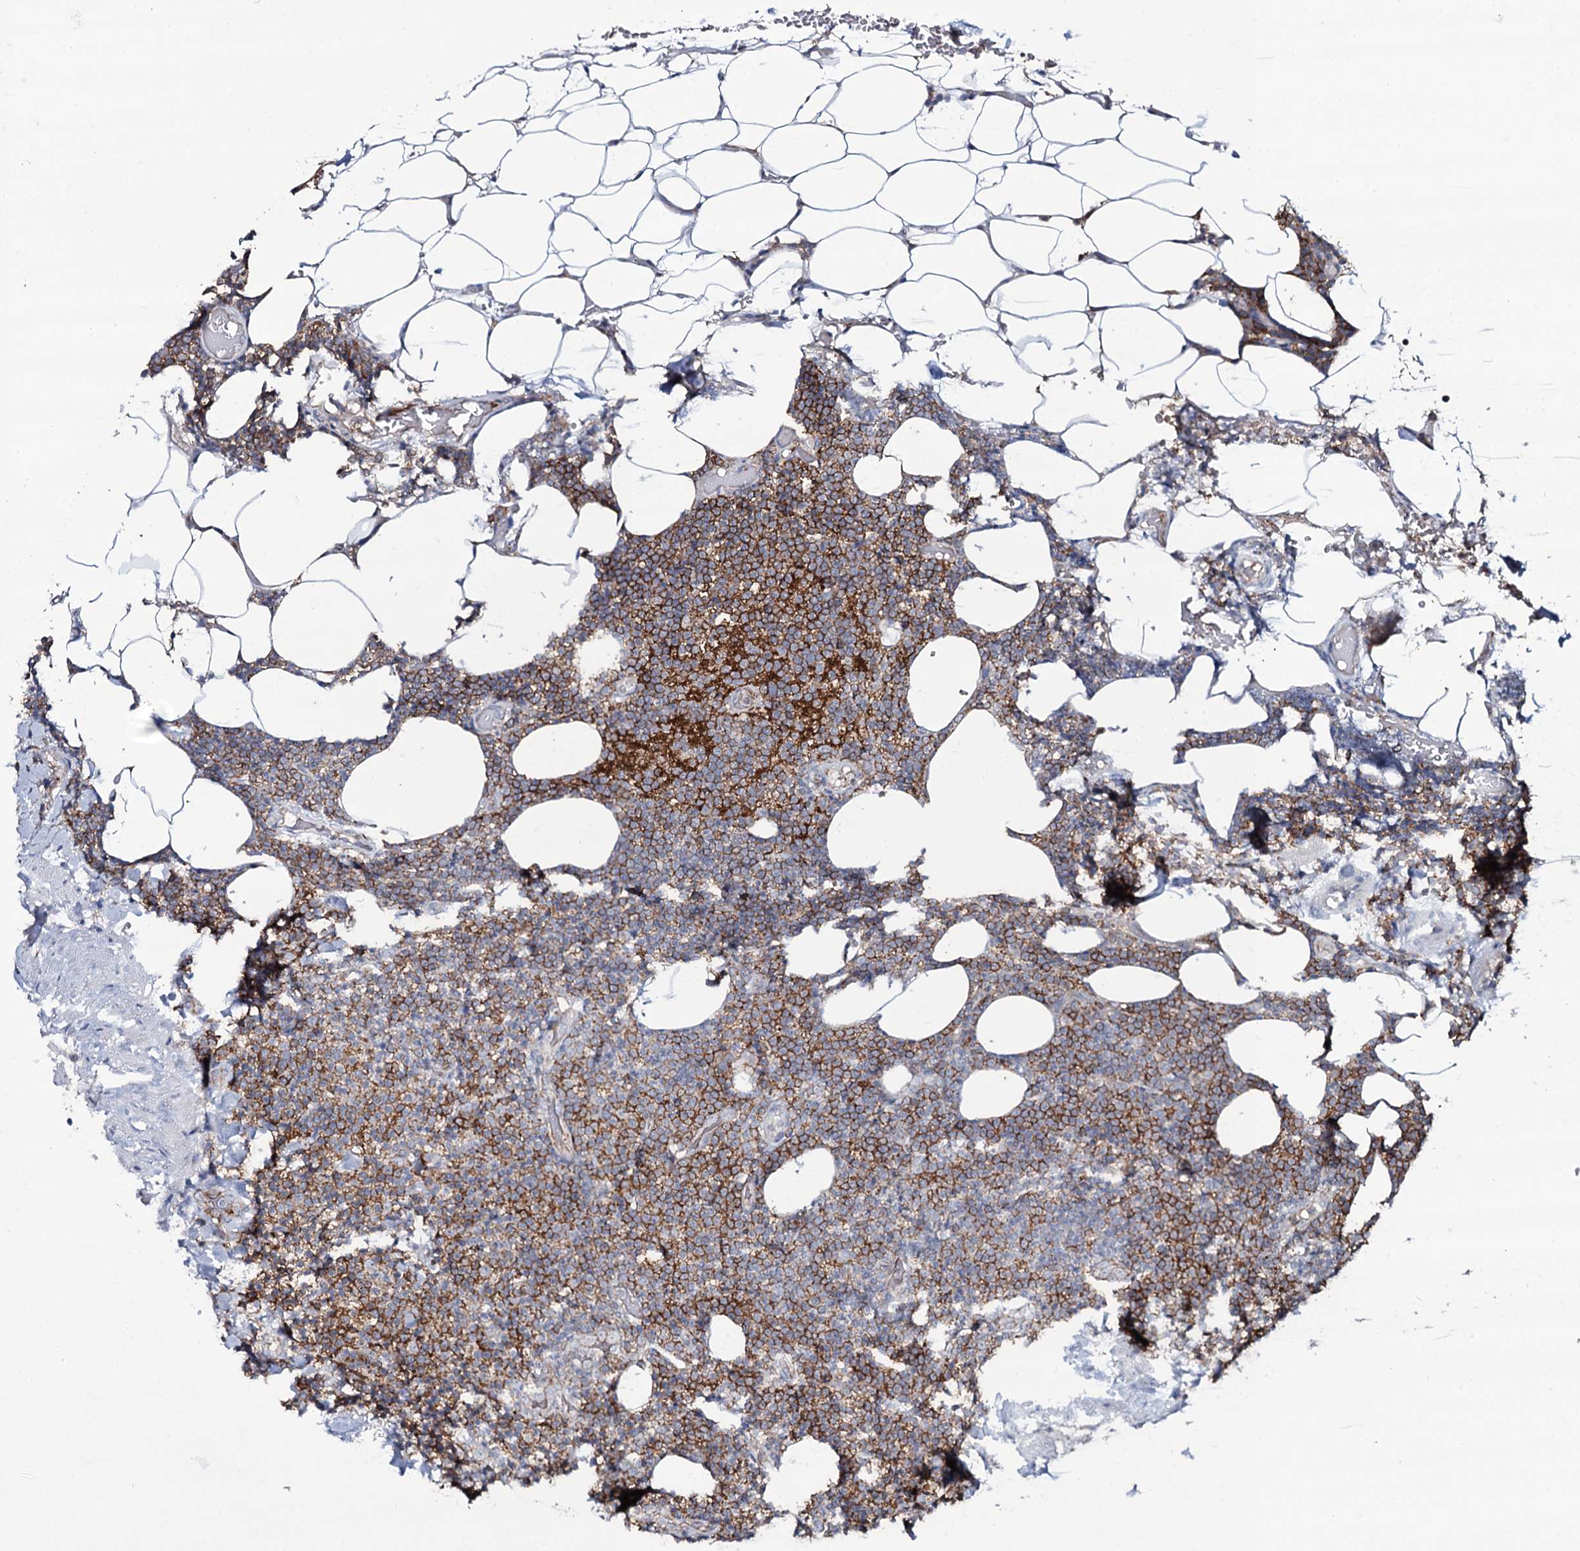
{"staining": {"intensity": "moderate", "quantity": ">75%", "location": "cytoplasmic/membranous"}, "tissue": "lymphoma", "cell_type": "Tumor cells", "image_type": "cancer", "snomed": [{"axis": "morphology", "description": "Malignant lymphoma, non-Hodgkin's type, Low grade"}, {"axis": "topography", "description": "Lymph node"}], "caption": "About >75% of tumor cells in human lymphoma demonstrate moderate cytoplasmic/membranous protein expression as visualized by brown immunohistochemical staining.", "gene": "SNAP23", "patient": {"sex": "male", "age": 66}}